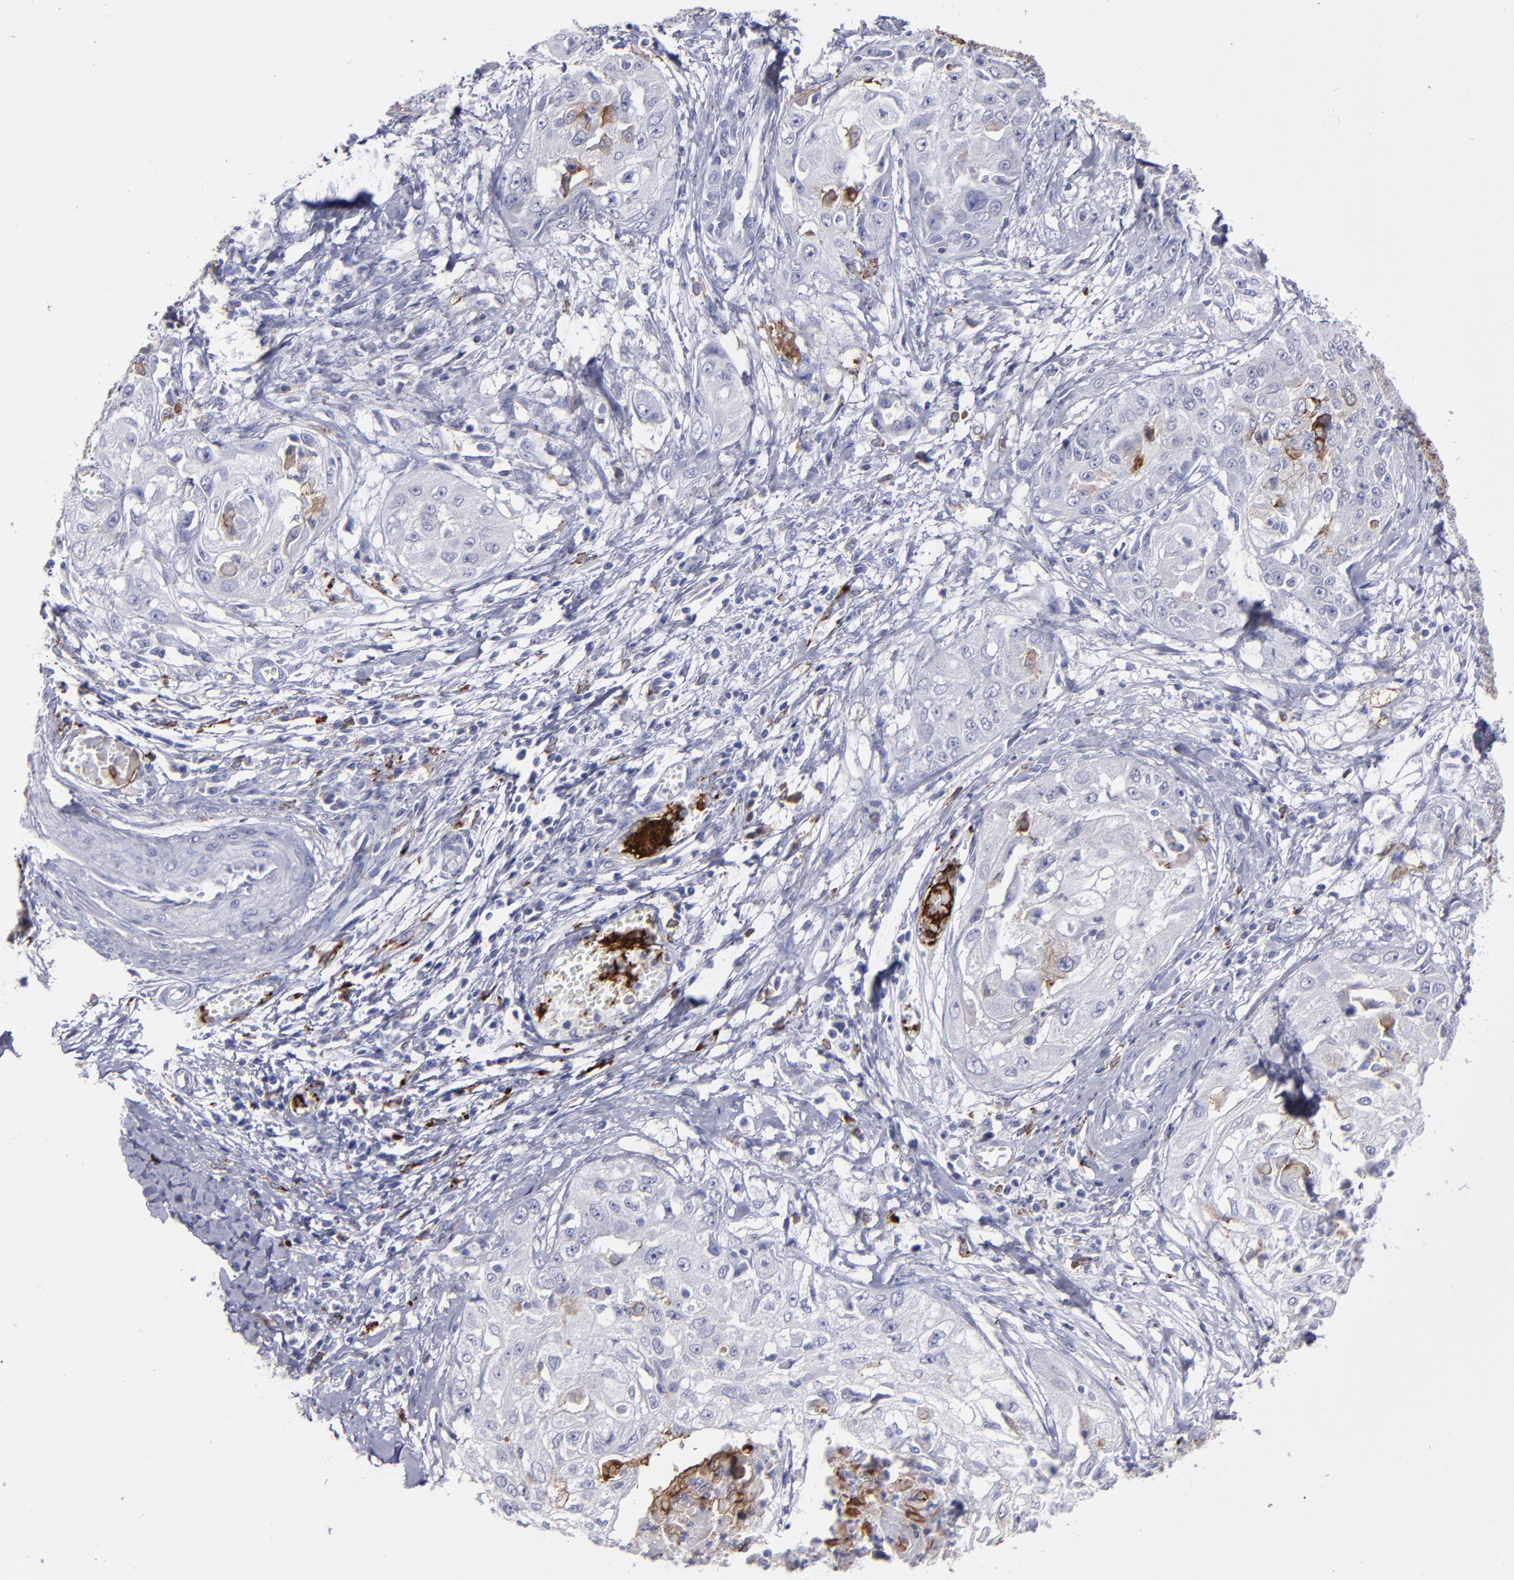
{"staining": {"intensity": "moderate", "quantity": "<25%", "location": "cytoplasmic/membranous"}, "tissue": "cervical cancer", "cell_type": "Tumor cells", "image_type": "cancer", "snomed": [{"axis": "morphology", "description": "Squamous cell carcinoma, NOS"}, {"axis": "topography", "description": "Cervix"}], "caption": "Immunohistochemistry (DAB) staining of cervical squamous cell carcinoma demonstrates moderate cytoplasmic/membranous protein staining in about <25% of tumor cells. Nuclei are stained in blue.", "gene": "CD36", "patient": {"sex": "female", "age": 64}}